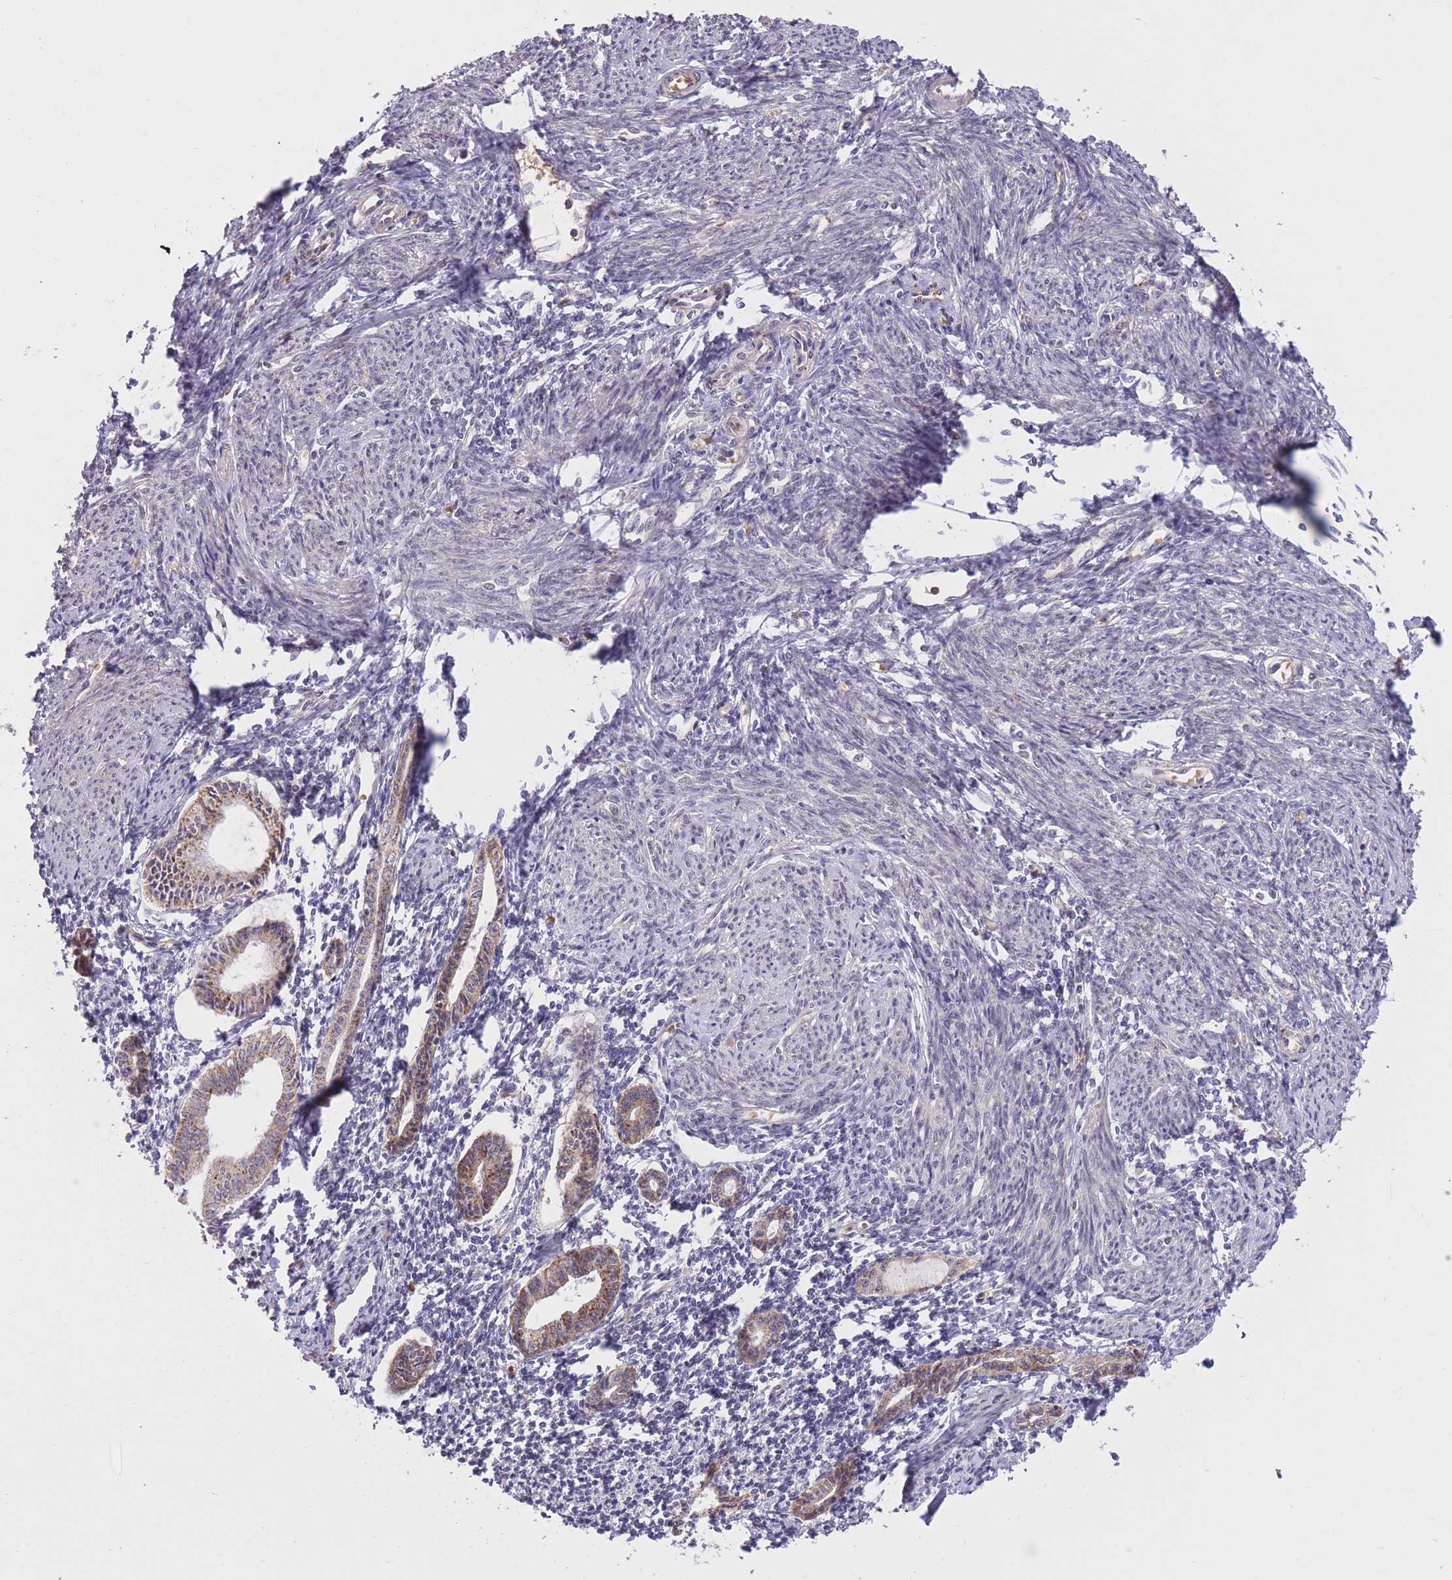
{"staining": {"intensity": "moderate", "quantity": "<25%", "location": "cytoplasmic/membranous"}, "tissue": "endometrium", "cell_type": "Cells in endometrial stroma", "image_type": "normal", "snomed": [{"axis": "morphology", "description": "Normal tissue, NOS"}, {"axis": "topography", "description": "Endometrium"}], "caption": "Immunohistochemical staining of normal human endometrium exhibits moderate cytoplasmic/membranous protein staining in about <25% of cells in endometrial stroma.", "gene": "POLR3F", "patient": {"sex": "female", "age": 63}}